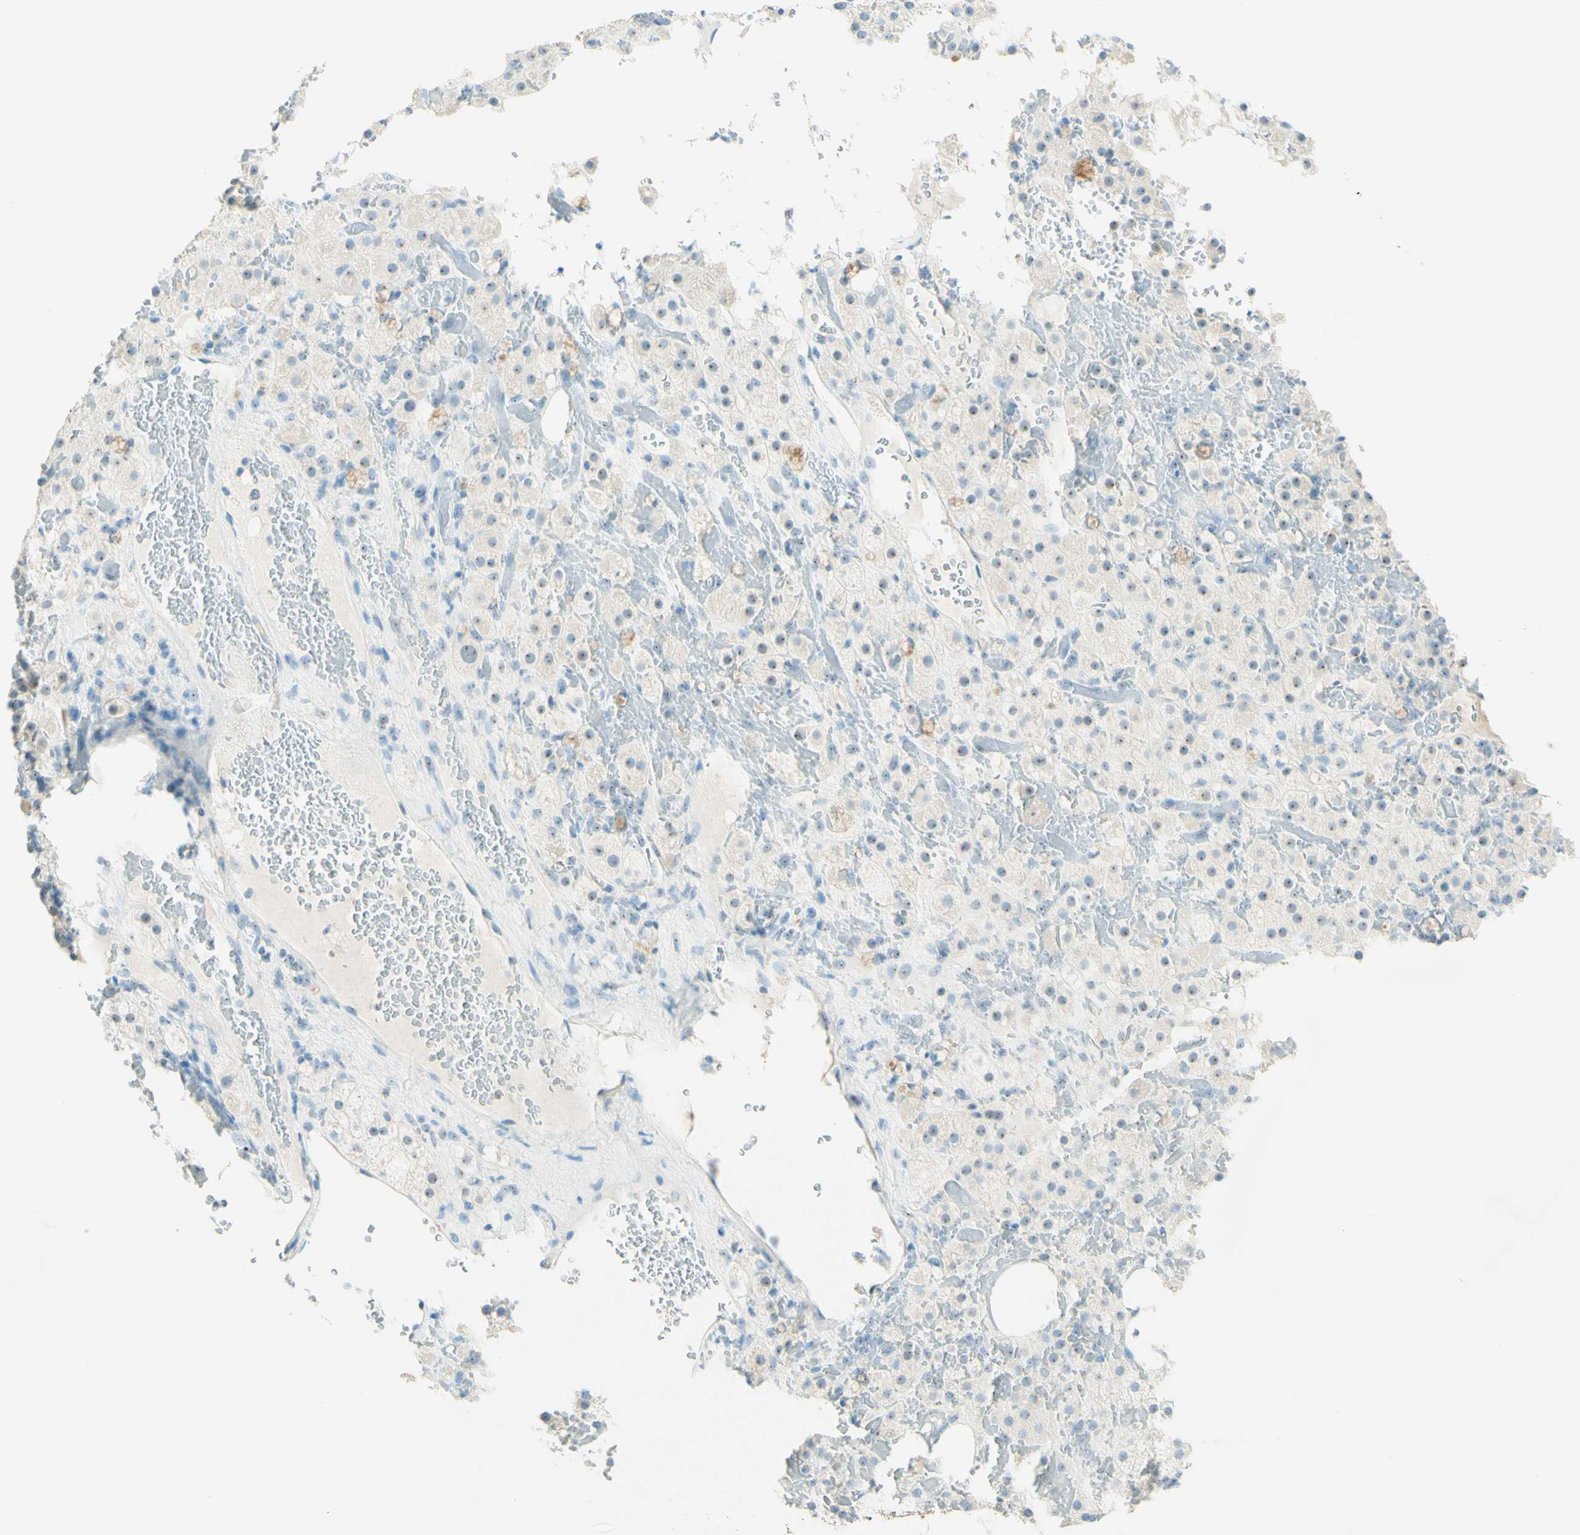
{"staining": {"intensity": "weak", "quantity": "25%-75%", "location": "nuclear"}, "tissue": "adrenal gland", "cell_type": "Glandular cells", "image_type": "normal", "snomed": [{"axis": "morphology", "description": "Normal tissue, NOS"}, {"axis": "topography", "description": "Adrenal gland"}], "caption": "Immunohistochemistry (IHC) micrograph of normal human adrenal gland stained for a protein (brown), which reveals low levels of weak nuclear staining in approximately 25%-75% of glandular cells.", "gene": "FMR1NB", "patient": {"sex": "female", "age": 59}}